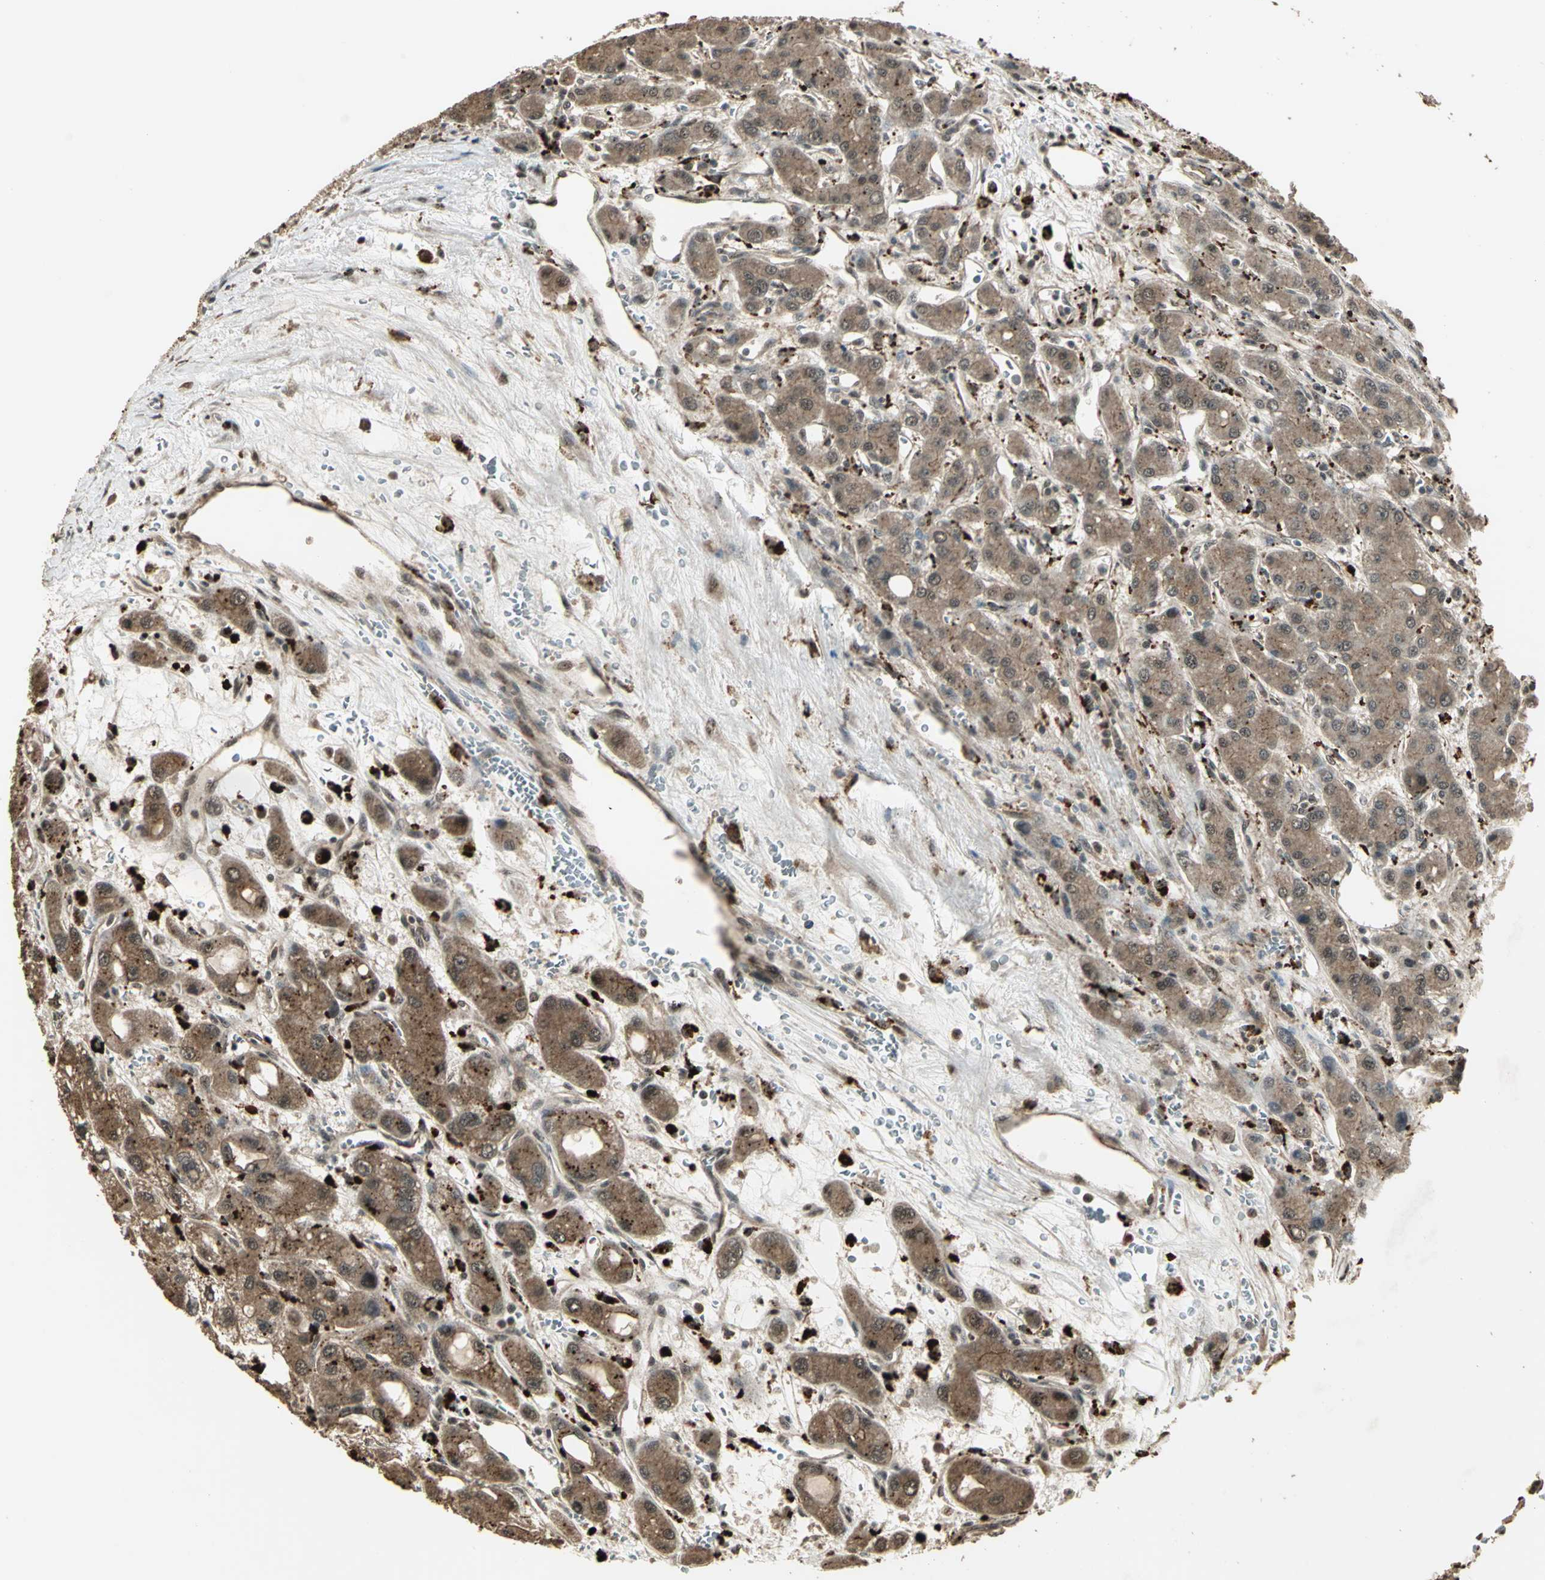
{"staining": {"intensity": "moderate", "quantity": ">75%", "location": "cytoplasmic/membranous"}, "tissue": "liver cancer", "cell_type": "Tumor cells", "image_type": "cancer", "snomed": [{"axis": "morphology", "description": "Carcinoma, Hepatocellular, NOS"}, {"axis": "topography", "description": "Liver"}], "caption": "The micrograph displays immunohistochemical staining of liver cancer (hepatocellular carcinoma). There is moderate cytoplasmic/membranous staining is appreciated in approximately >75% of tumor cells.", "gene": "UCHL5", "patient": {"sex": "male", "age": 55}}